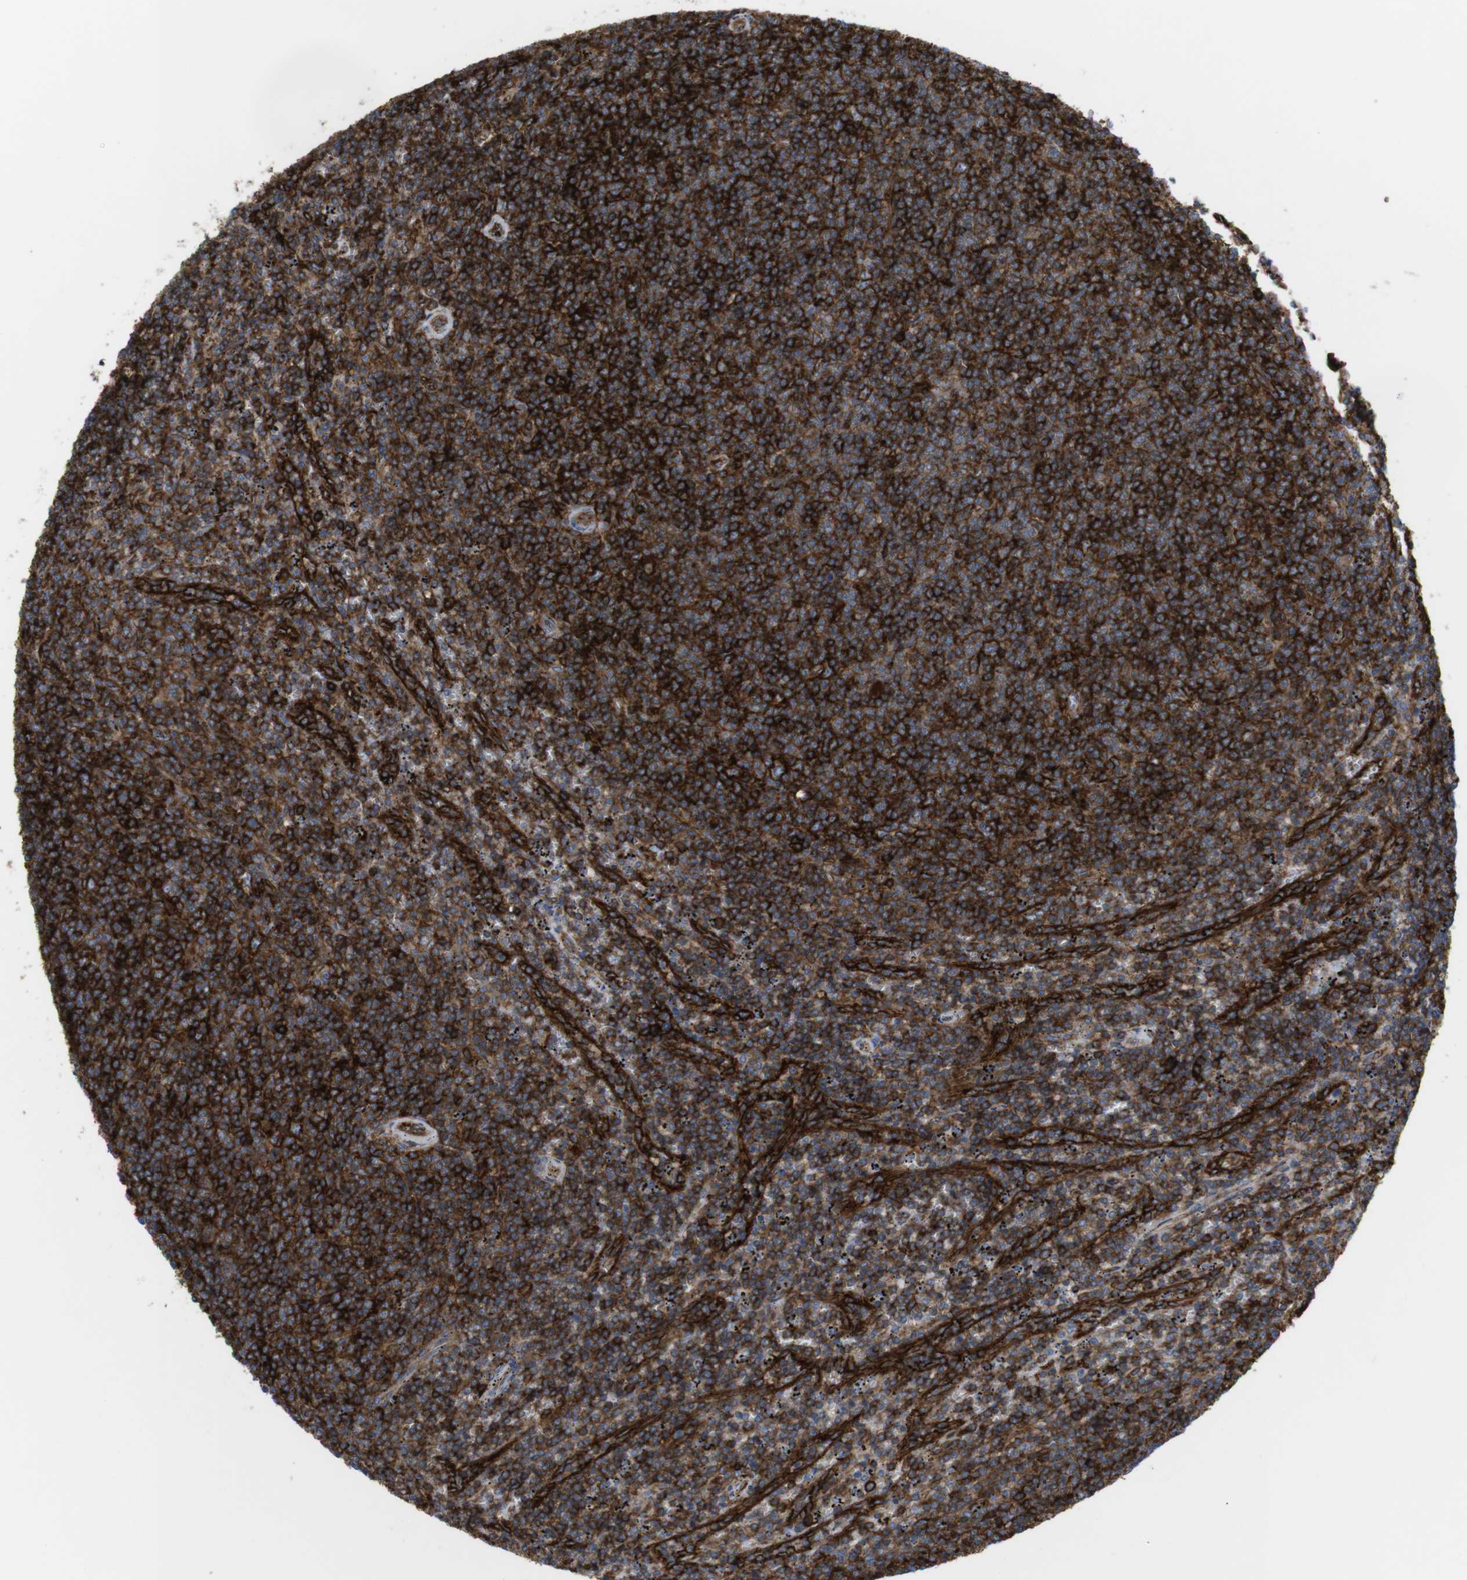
{"staining": {"intensity": "strong", "quantity": ">75%", "location": "cytoplasmic/membranous"}, "tissue": "lymphoma", "cell_type": "Tumor cells", "image_type": "cancer", "snomed": [{"axis": "morphology", "description": "Malignant lymphoma, non-Hodgkin's type, Low grade"}, {"axis": "topography", "description": "Spleen"}], "caption": "Lymphoma stained with a protein marker shows strong staining in tumor cells.", "gene": "CCR6", "patient": {"sex": "female", "age": 50}}